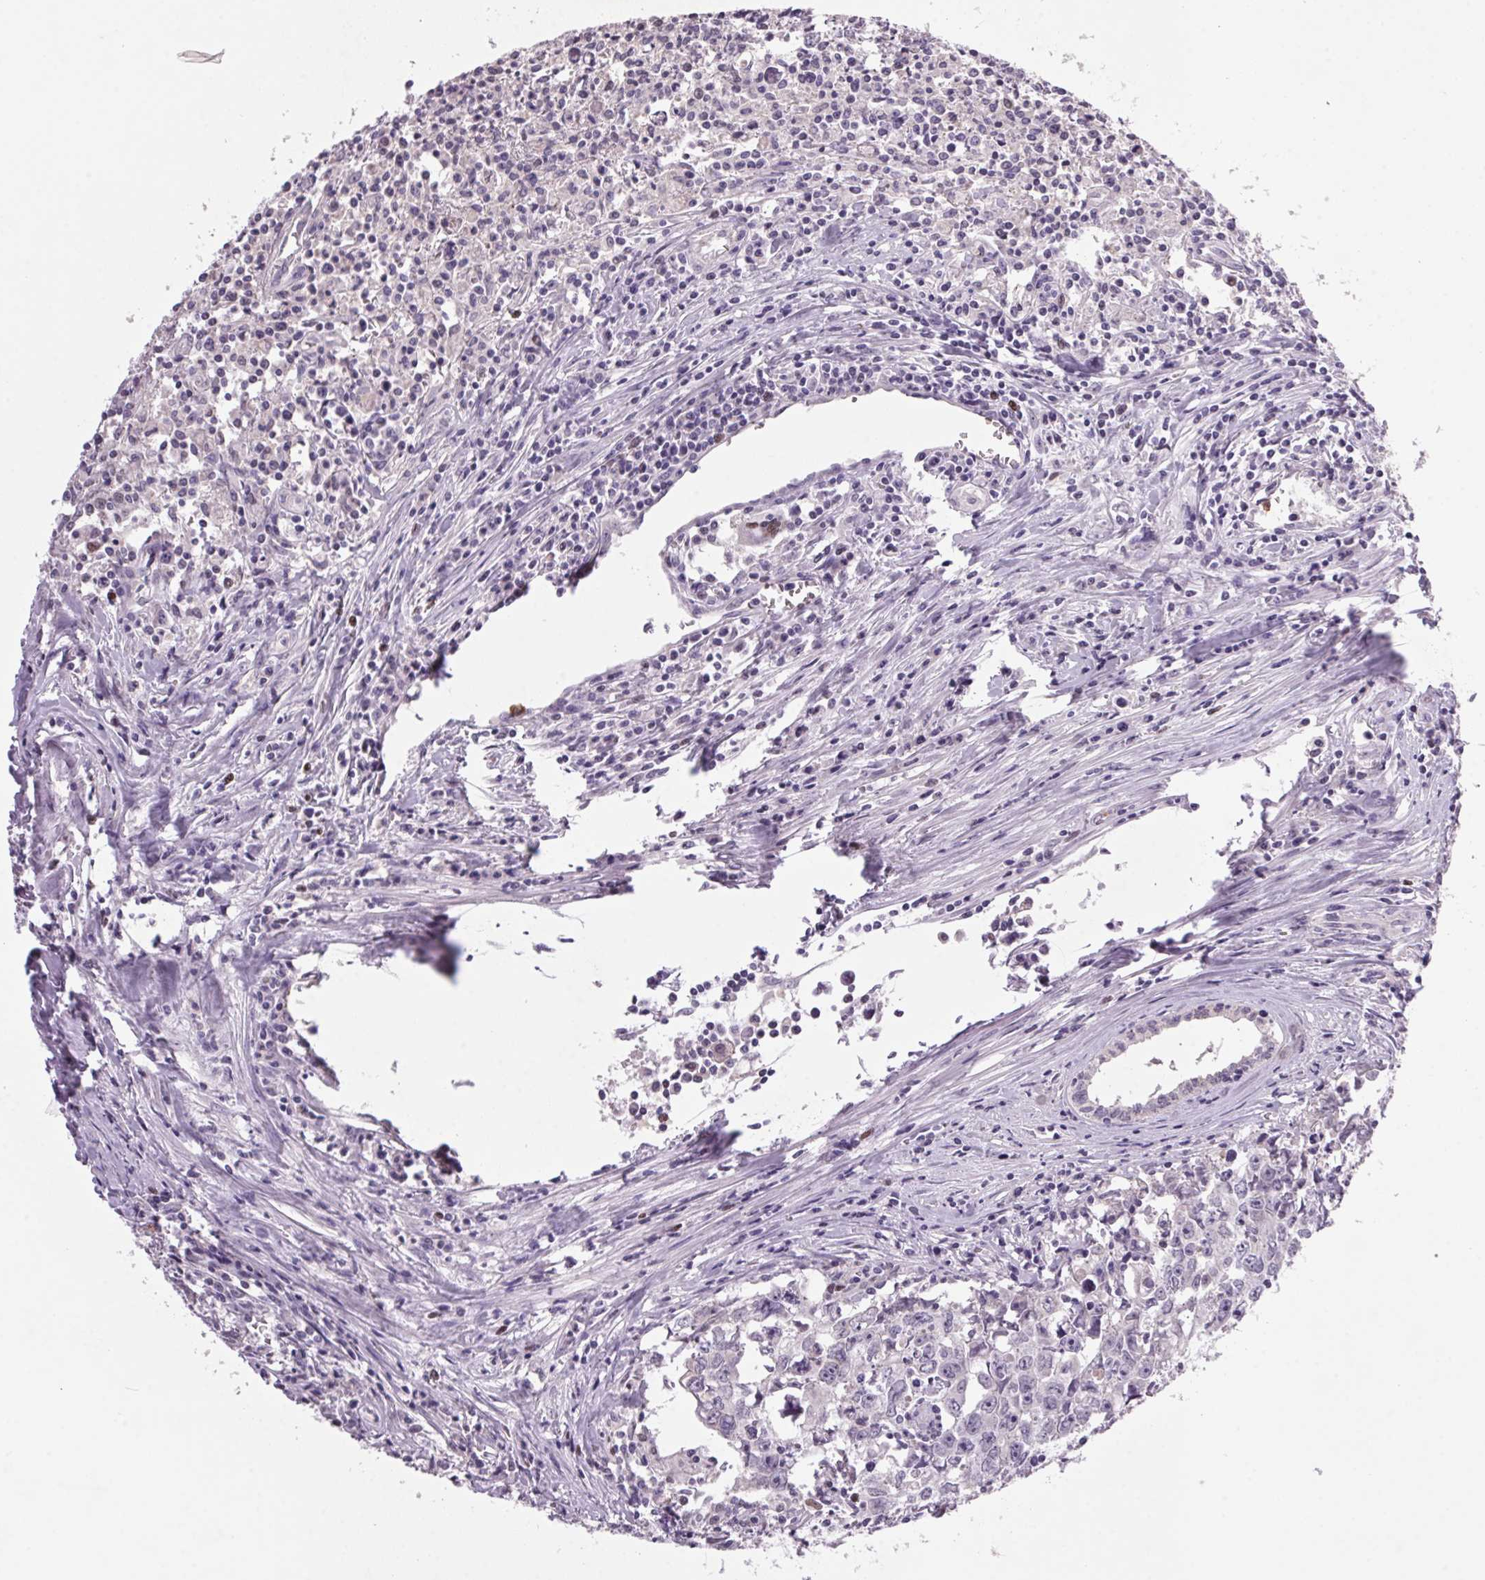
{"staining": {"intensity": "negative", "quantity": "none", "location": "none"}, "tissue": "testis cancer", "cell_type": "Tumor cells", "image_type": "cancer", "snomed": [{"axis": "morphology", "description": "Carcinoma, Embryonal, NOS"}, {"axis": "topography", "description": "Testis"}], "caption": "Immunohistochemistry (IHC) image of neoplastic tissue: human embryonal carcinoma (testis) stained with DAB (3,3'-diaminobenzidine) demonstrates no significant protein staining in tumor cells.", "gene": "TRDN", "patient": {"sex": "male", "age": 22}}